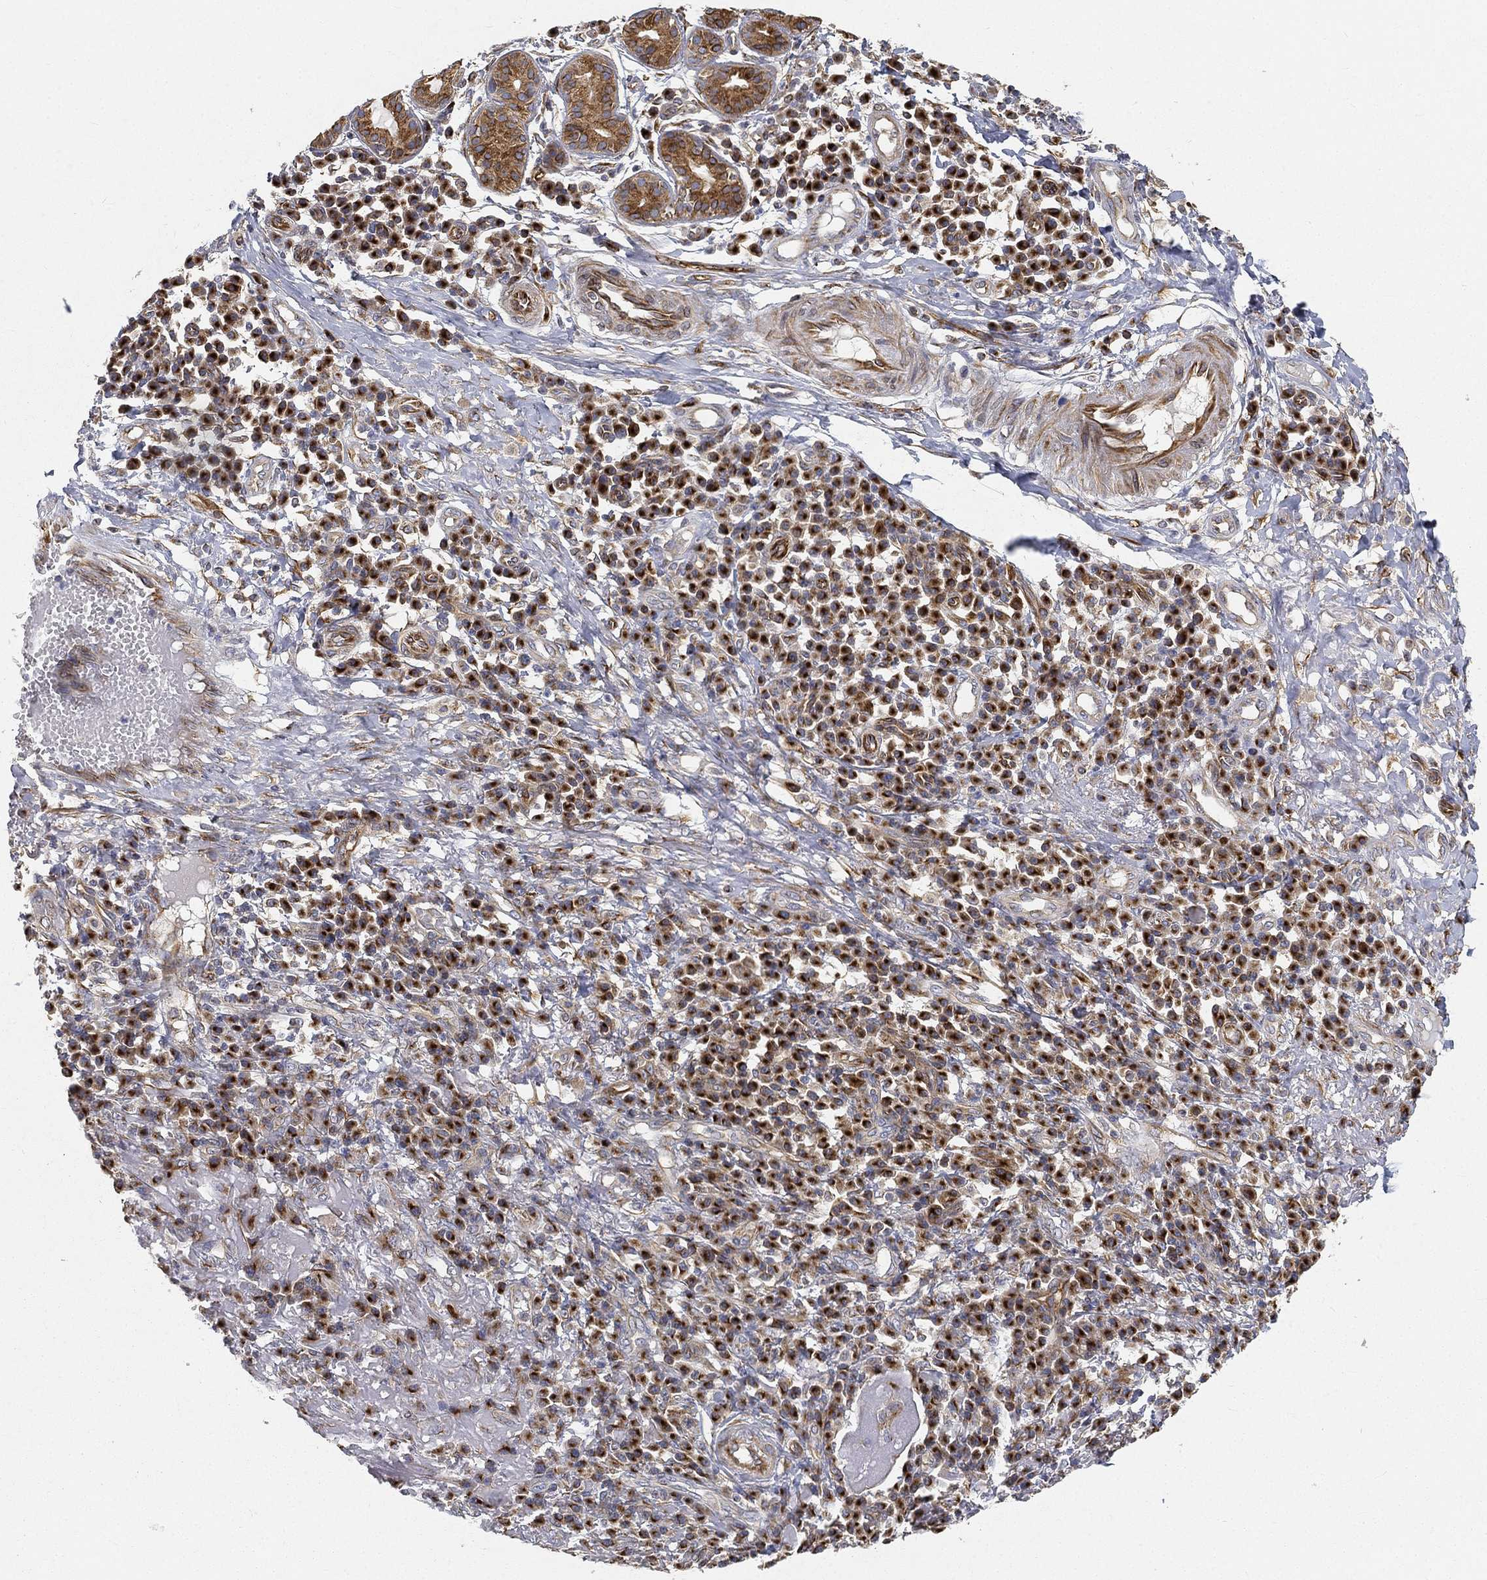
{"staining": {"intensity": "strong", "quantity": ">75%", "location": "cytoplasmic/membranous"}, "tissue": "skin cancer", "cell_type": "Tumor cells", "image_type": "cancer", "snomed": [{"axis": "morphology", "description": "Squamous cell carcinoma, NOS"}, {"axis": "topography", "description": "Skin"}], "caption": "Immunohistochemistry photomicrograph of neoplastic tissue: human skin cancer (squamous cell carcinoma) stained using immunohistochemistry reveals high levels of strong protein expression localized specifically in the cytoplasmic/membranous of tumor cells, appearing as a cytoplasmic/membranous brown color.", "gene": "TMEM25", "patient": {"sex": "male", "age": 92}}